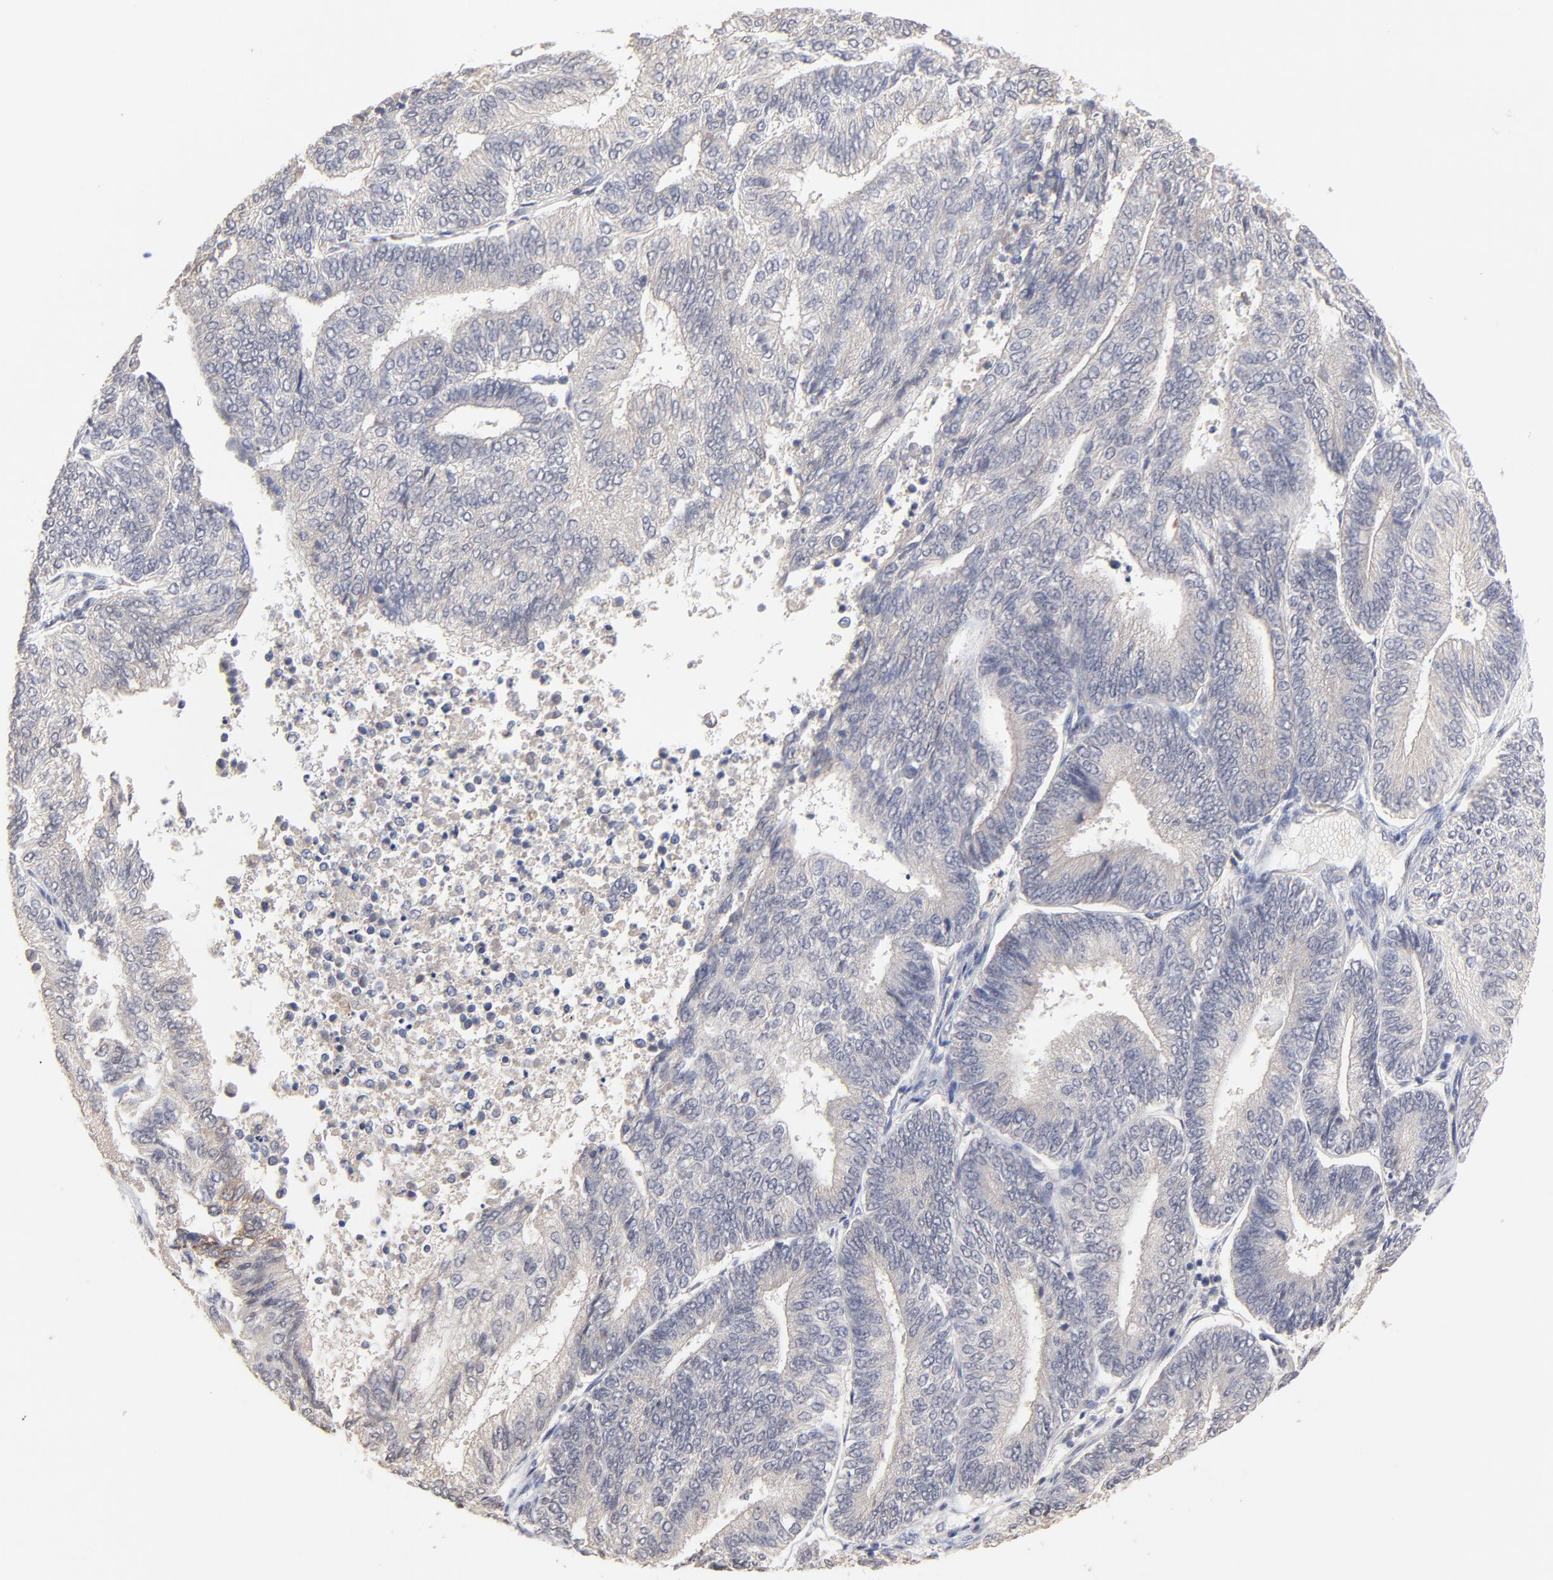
{"staining": {"intensity": "negative", "quantity": "none", "location": "none"}, "tissue": "endometrial cancer", "cell_type": "Tumor cells", "image_type": "cancer", "snomed": [{"axis": "morphology", "description": "Adenocarcinoma, NOS"}, {"axis": "topography", "description": "Endometrium"}], "caption": "Immunohistochemistry (IHC) micrograph of human endometrial cancer stained for a protein (brown), which reveals no positivity in tumor cells.", "gene": "FAM199X", "patient": {"sex": "female", "age": 55}}